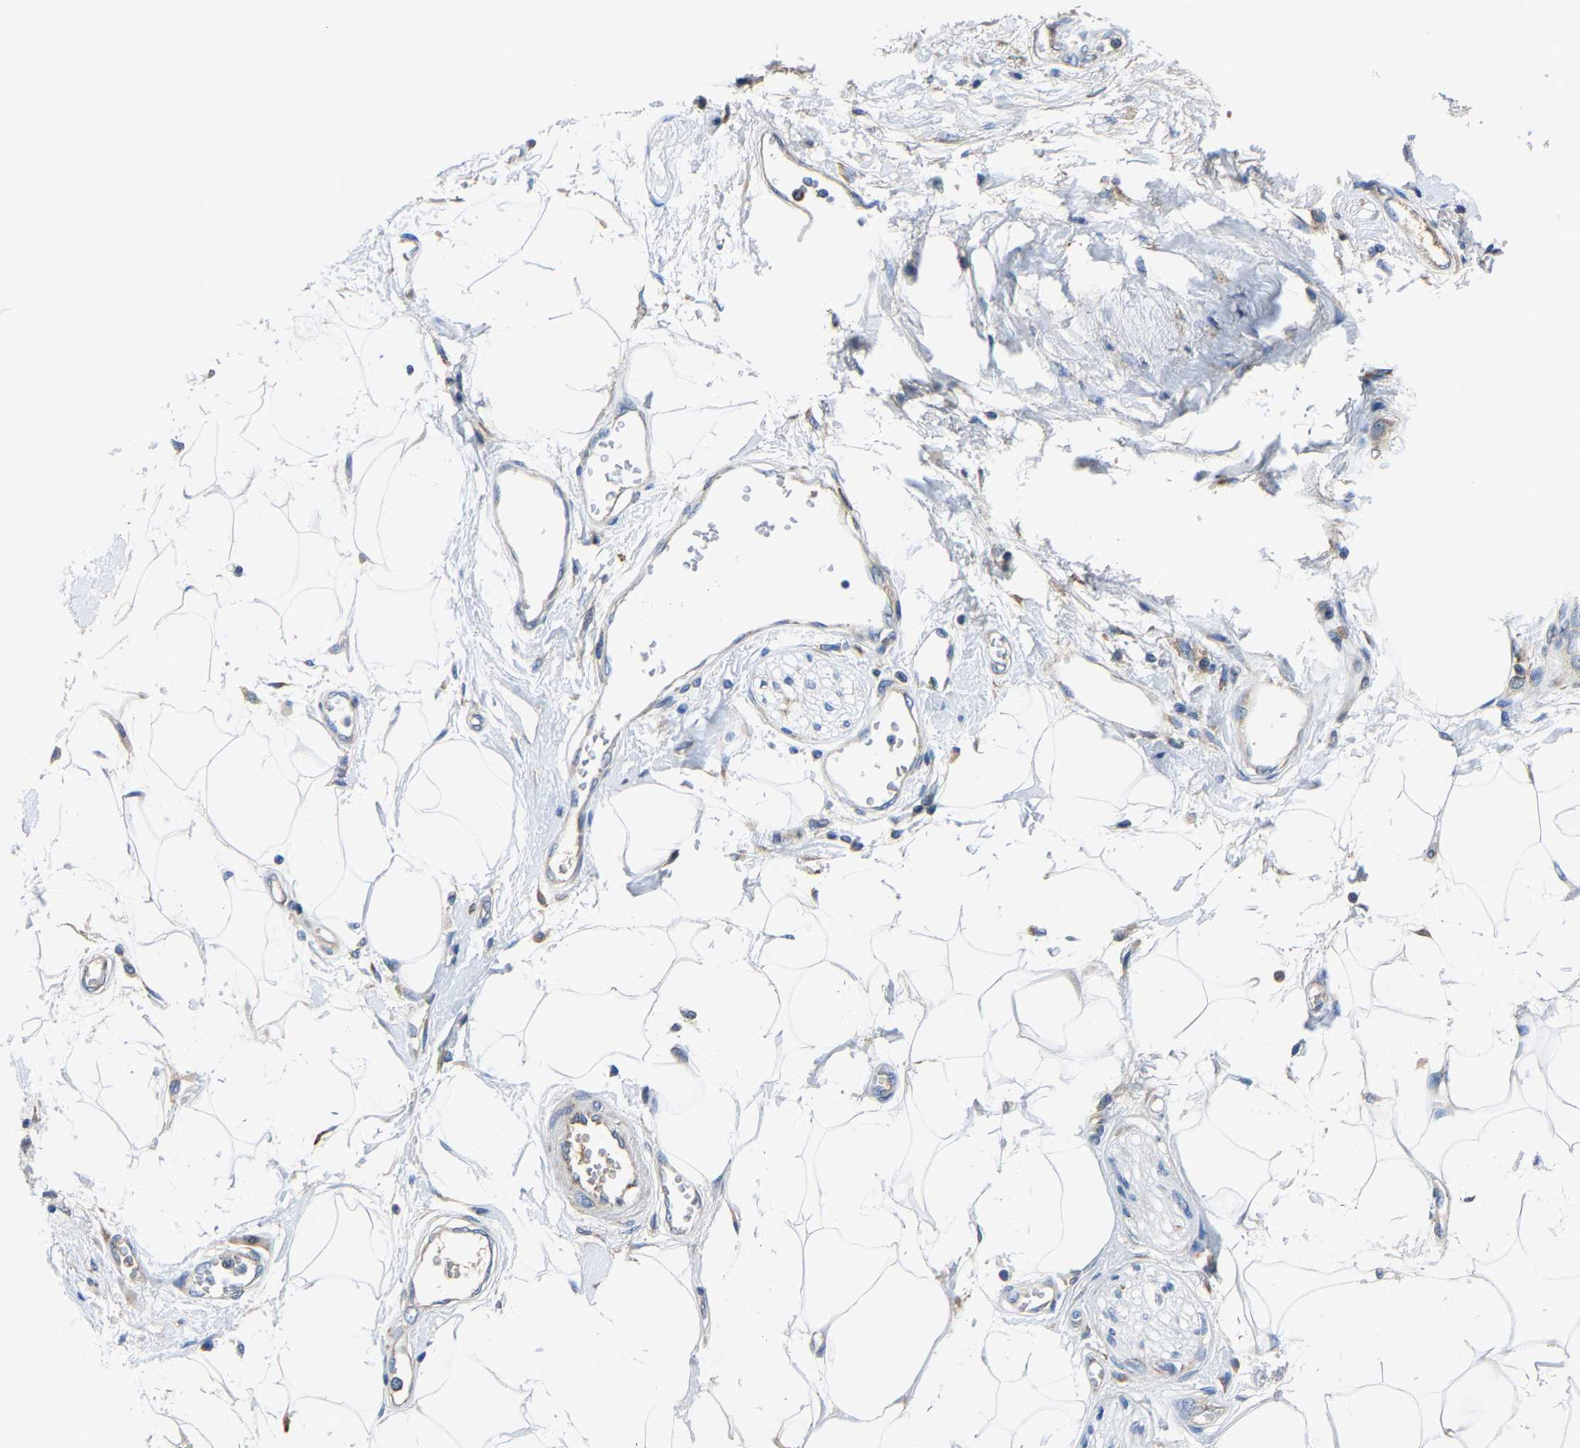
{"staining": {"intensity": "negative", "quantity": "none", "location": "none"}, "tissue": "adipose tissue", "cell_type": "Adipocytes", "image_type": "normal", "snomed": [{"axis": "morphology", "description": "Normal tissue, NOS"}, {"axis": "morphology", "description": "Adenocarcinoma, NOS"}, {"axis": "topography", "description": "Duodenum"}, {"axis": "topography", "description": "Peripheral nerve tissue"}], "caption": "A high-resolution image shows IHC staining of normal adipose tissue, which shows no significant positivity in adipocytes.", "gene": "G3BP2", "patient": {"sex": "female", "age": 60}}